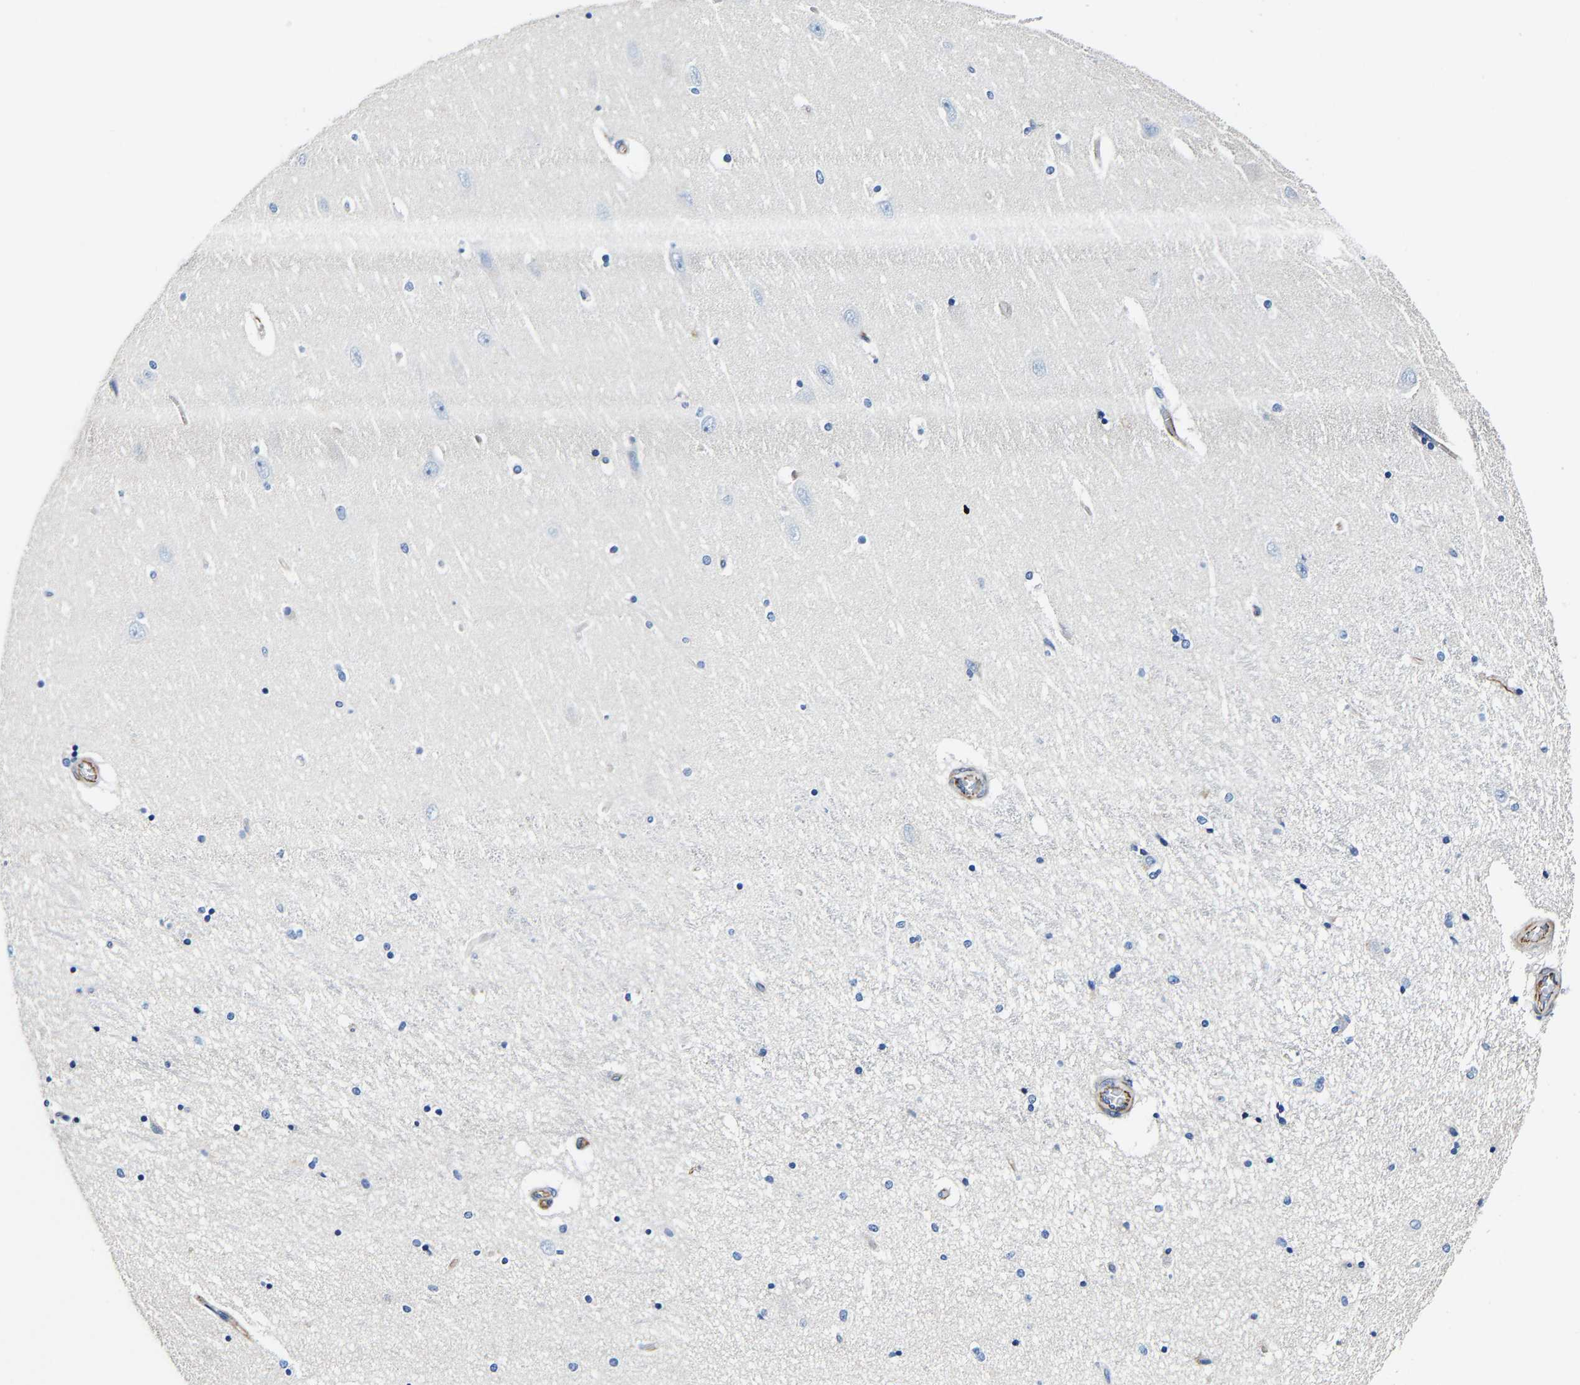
{"staining": {"intensity": "negative", "quantity": "none", "location": "none"}, "tissue": "hippocampus", "cell_type": "Glial cells", "image_type": "normal", "snomed": [{"axis": "morphology", "description": "Normal tissue, NOS"}, {"axis": "topography", "description": "Hippocampus"}], "caption": "High power microscopy micrograph of an IHC photomicrograph of benign hippocampus, revealing no significant staining in glial cells. The staining is performed using DAB brown chromogen with nuclei counter-stained in using hematoxylin.", "gene": "MMEL1", "patient": {"sex": "female", "age": 54}}